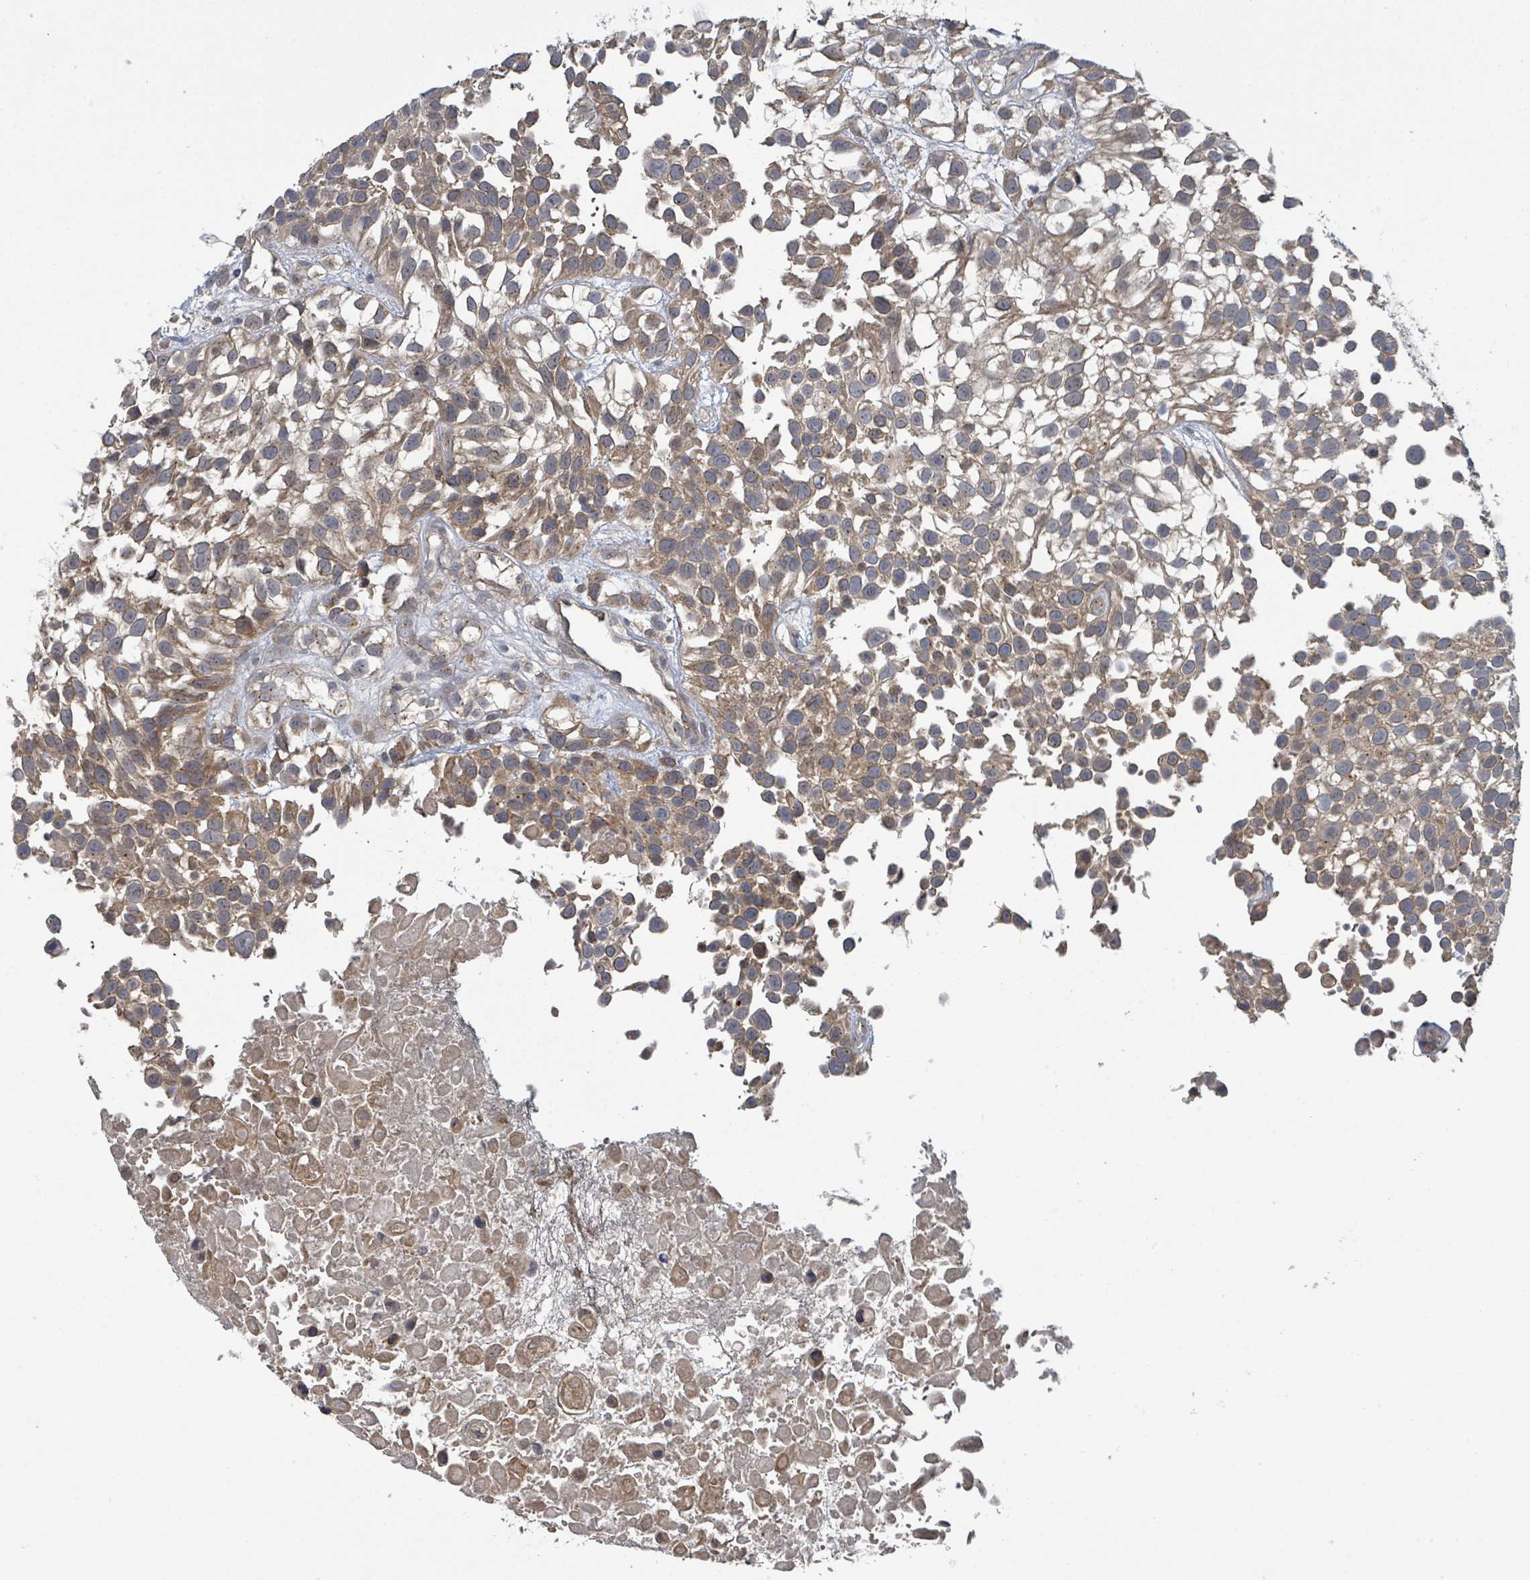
{"staining": {"intensity": "moderate", "quantity": ">75%", "location": "cytoplasmic/membranous"}, "tissue": "urothelial cancer", "cell_type": "Tumor cells", "image_type": "cancer", "snomed": [{"axis": "morphology", "description": "Urothelial carcinoma, High grade"}, {"axis": "topography", "description": "Urinary bladder"}], "caption": "An immunohistochemistry (IHC) histopathology image of tumor tissue is shown. Protein staining in brown shows moderate cytoplasmic/membranous positivity in urothelial cancer within tumor cells.", "gene": "CCDC121", "patient": {"sex": "male", "age": 56}}